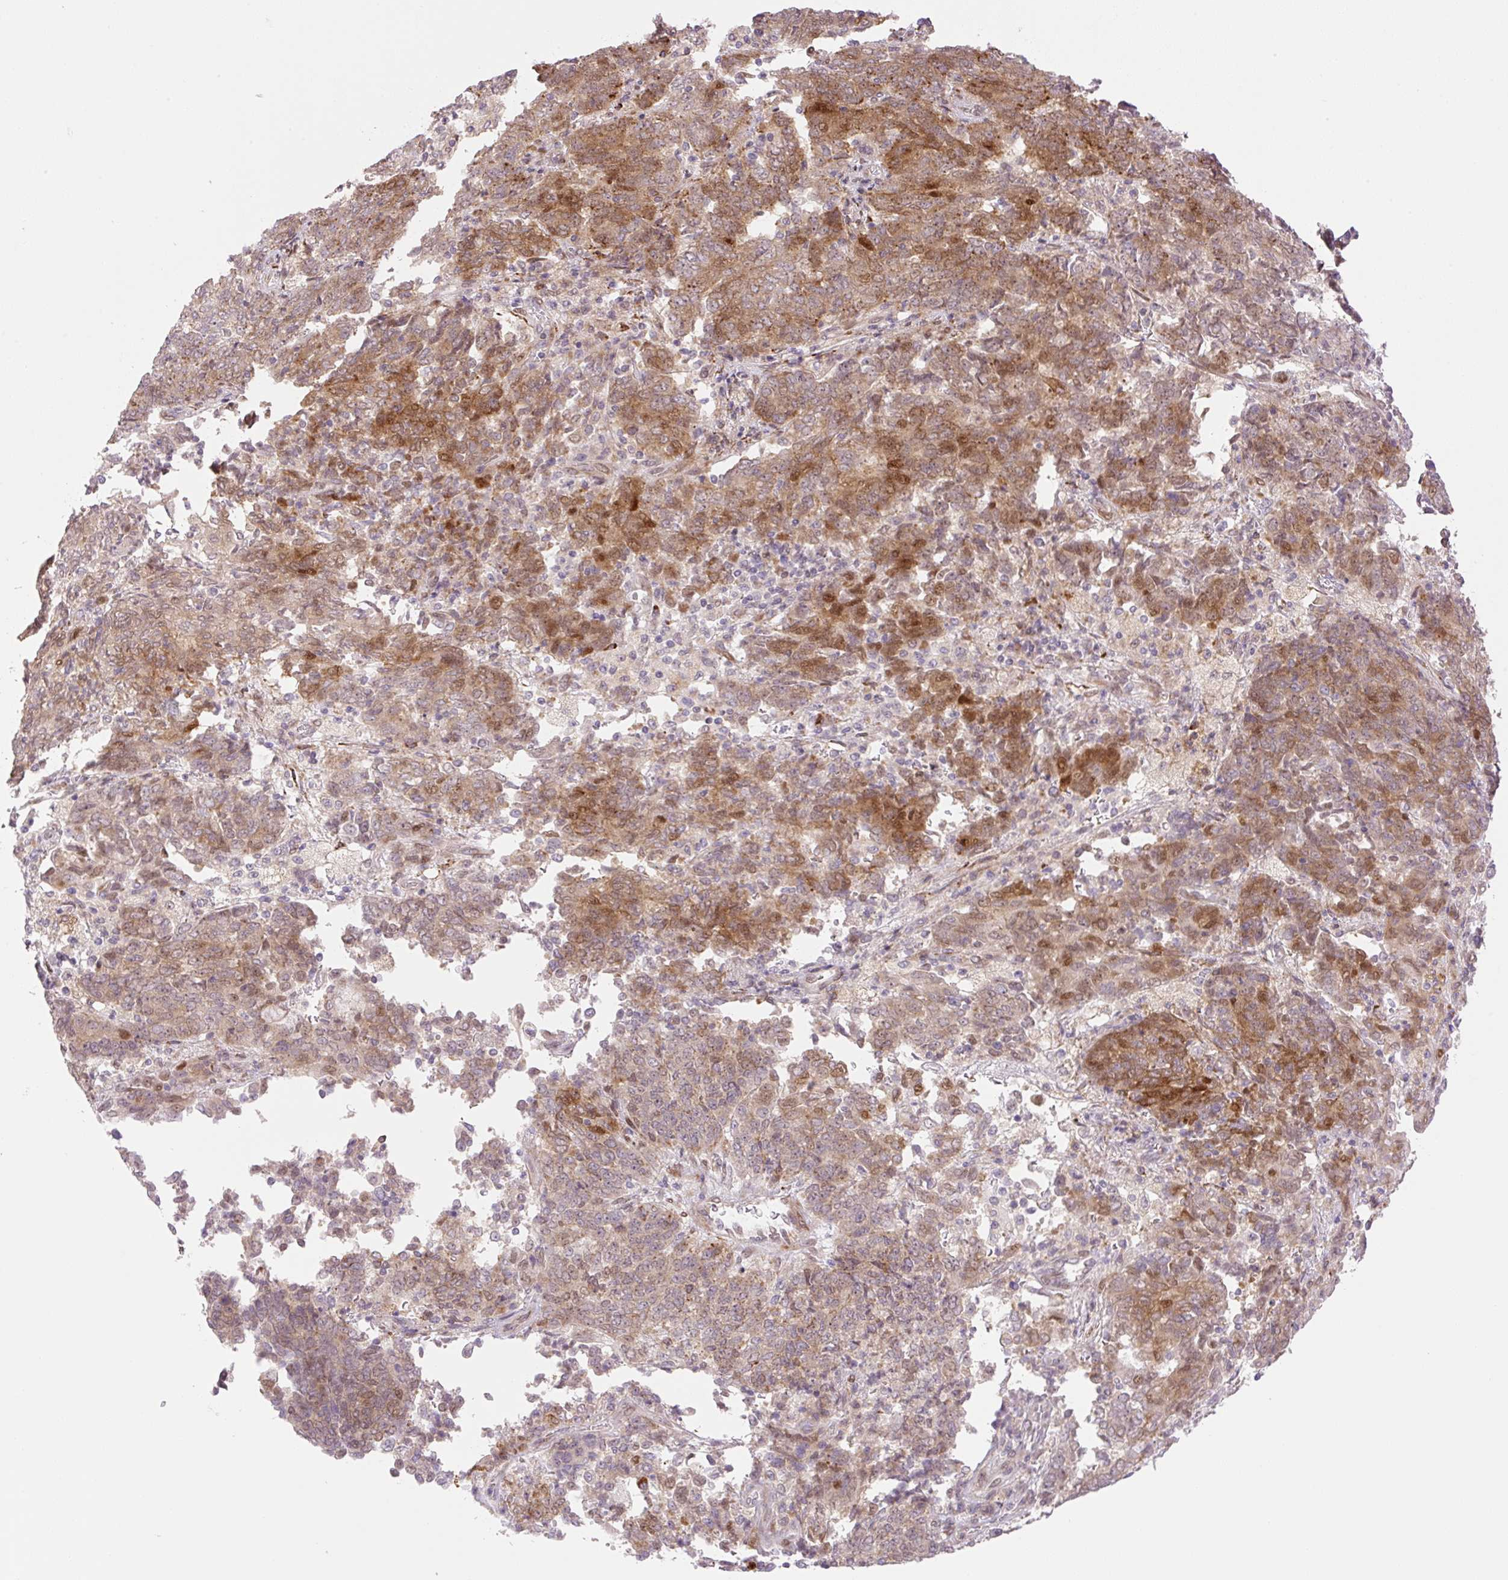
{"staining": {"intensity": "moderate", "quantity": ">75%", "location": "cytoplasmic/membranous,nuclear"}, "tissue": "endometrial cancer", "cell_type": "Tumor cells", "image_type": "cancer", "snomed": [{"axis": "morphology", "description": "Adenocarcinoma, NOS"}, {"axis": "topography", "description": "Endometrium"}], "caption": "Endometrial cancer (adenocarcinoma) tissue shows moderate cytoplasmic/membranous and nuclear expression in about >75% of tumor cells, visualized by immunohistochemistry. The staining was performed using DAB (3,3'-diaminobenzidine) to visualize the protein expression in brown, while the nuclei were stained in blue with hematoxylin (Magnification: 20x).", "gene": "ZFP41", "patient": {"sex": "female", "age": 80}}